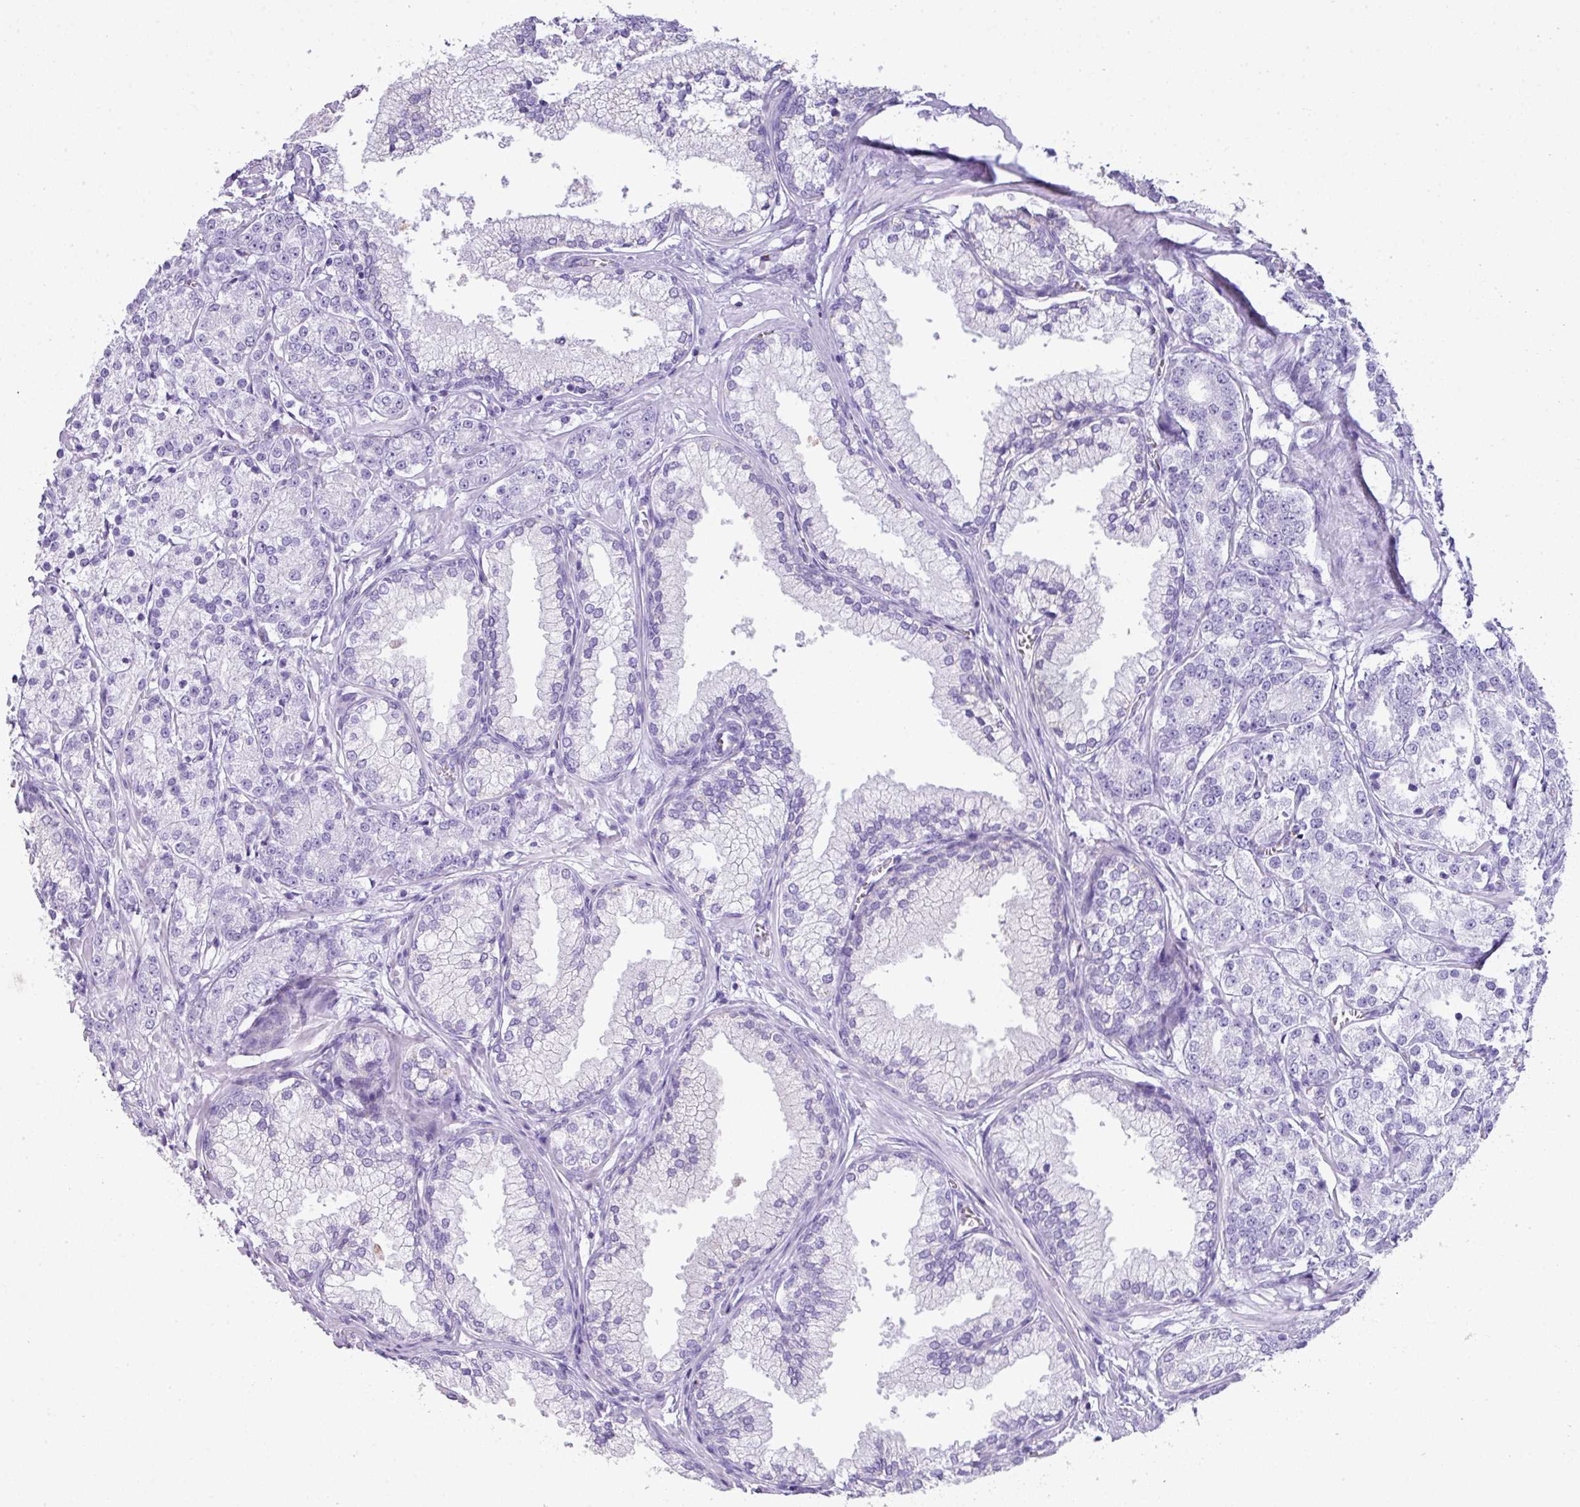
{"staining": {"intensity": "negative", "quantity": "none", "location": "none"}, "tissue": "prostate cancer", "cell_type": "Tumor cells", "image_type": "cancer", "snomed": [{"axis": "morphology", "description": "Adenocarcinoma, High grade"}, {"axis": "topography", "description": "Prostate"}], "caption": "IHC histopathology image of human prostate high-grade adenocarcinoma stained for a protein (brown), which displays no staining in tumor cells.", "gene": "ZNF568", "patient": {"sex": "male", "age": 69}}